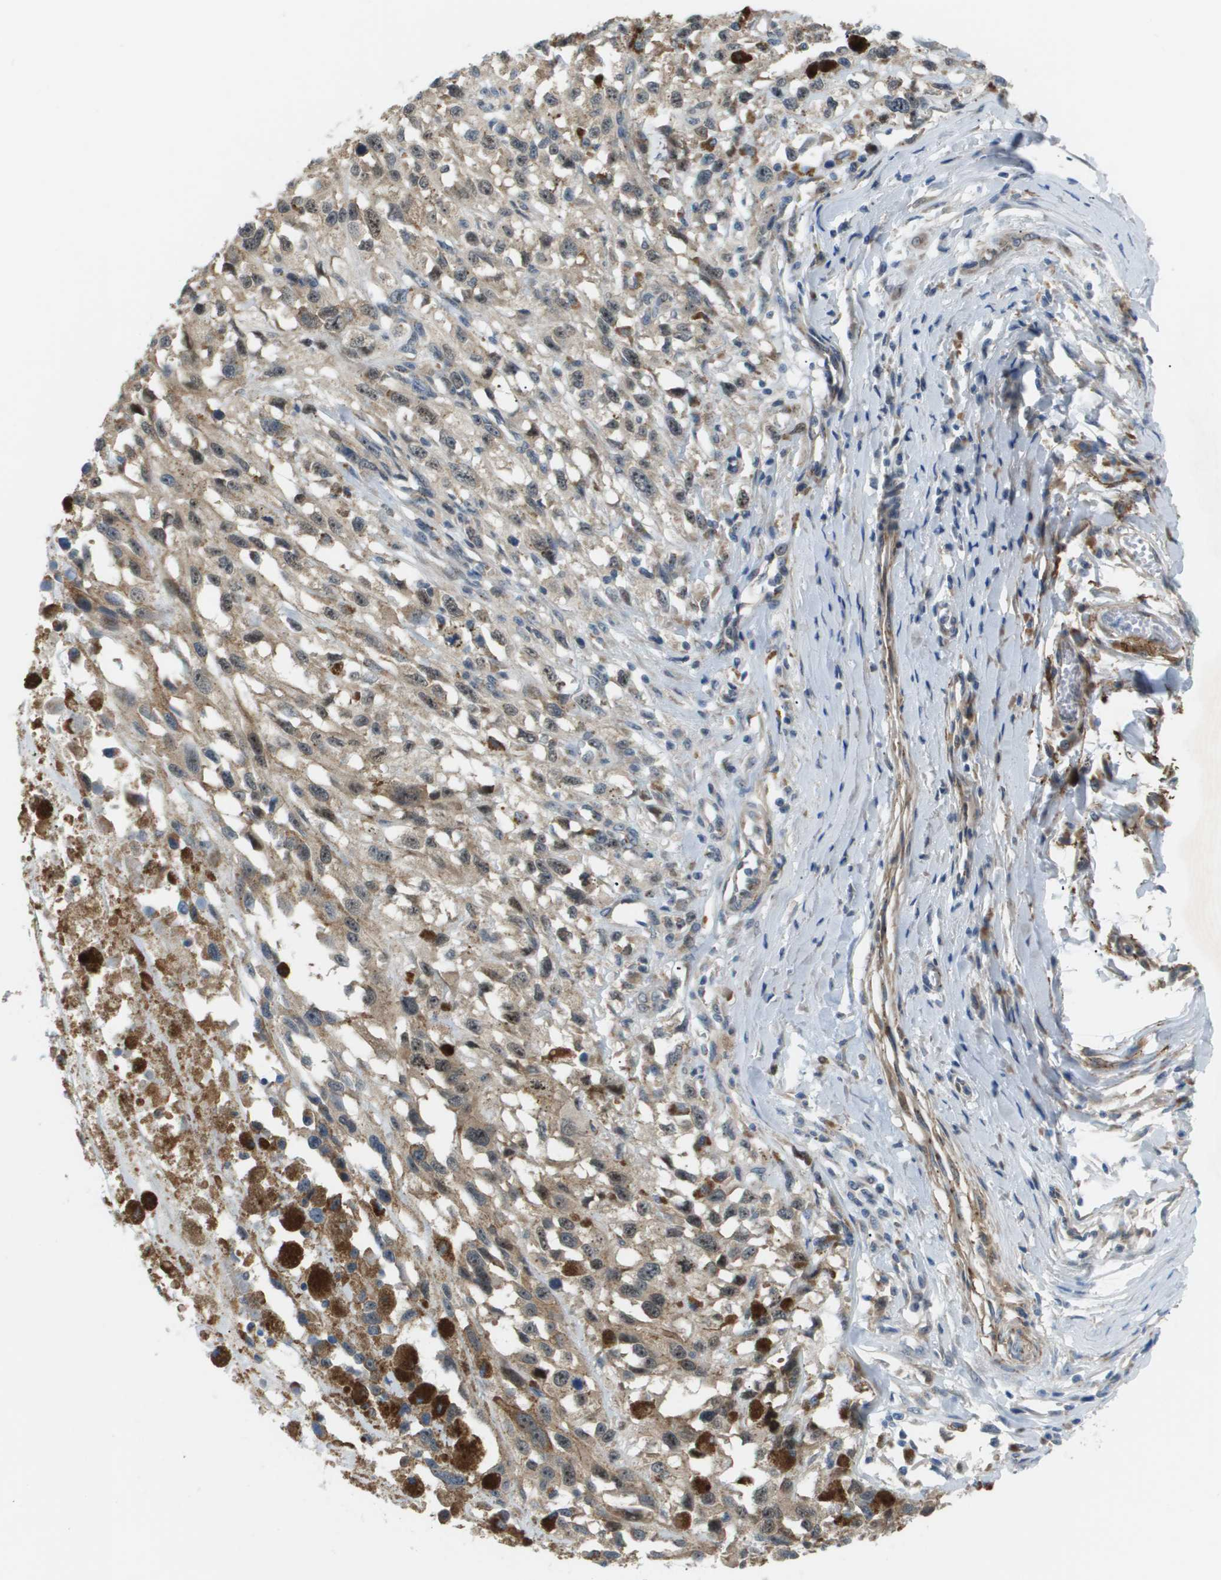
{"staining": {"intensity": "weak", "quantity": ">75%", "location": "cytoplasmic/membranous"}, "tissue": "melanoma", "cell_type": "Tumor cells", "image_type": "cancer", "snomed": [{"axis": "morphology", "description": "Malignant melanoma, Metastatic site"}, {"axis": "topography", "description": "Lymph node"}], "caption": "Weak cytoplasmic/membranous positivity for a protein is appreciated in approximately >75% of tumor cells of malignant melanoma (metastatic site) using IHC.", "gene": "OTUD5", "patient": {"sex": "male", "age": 59}}